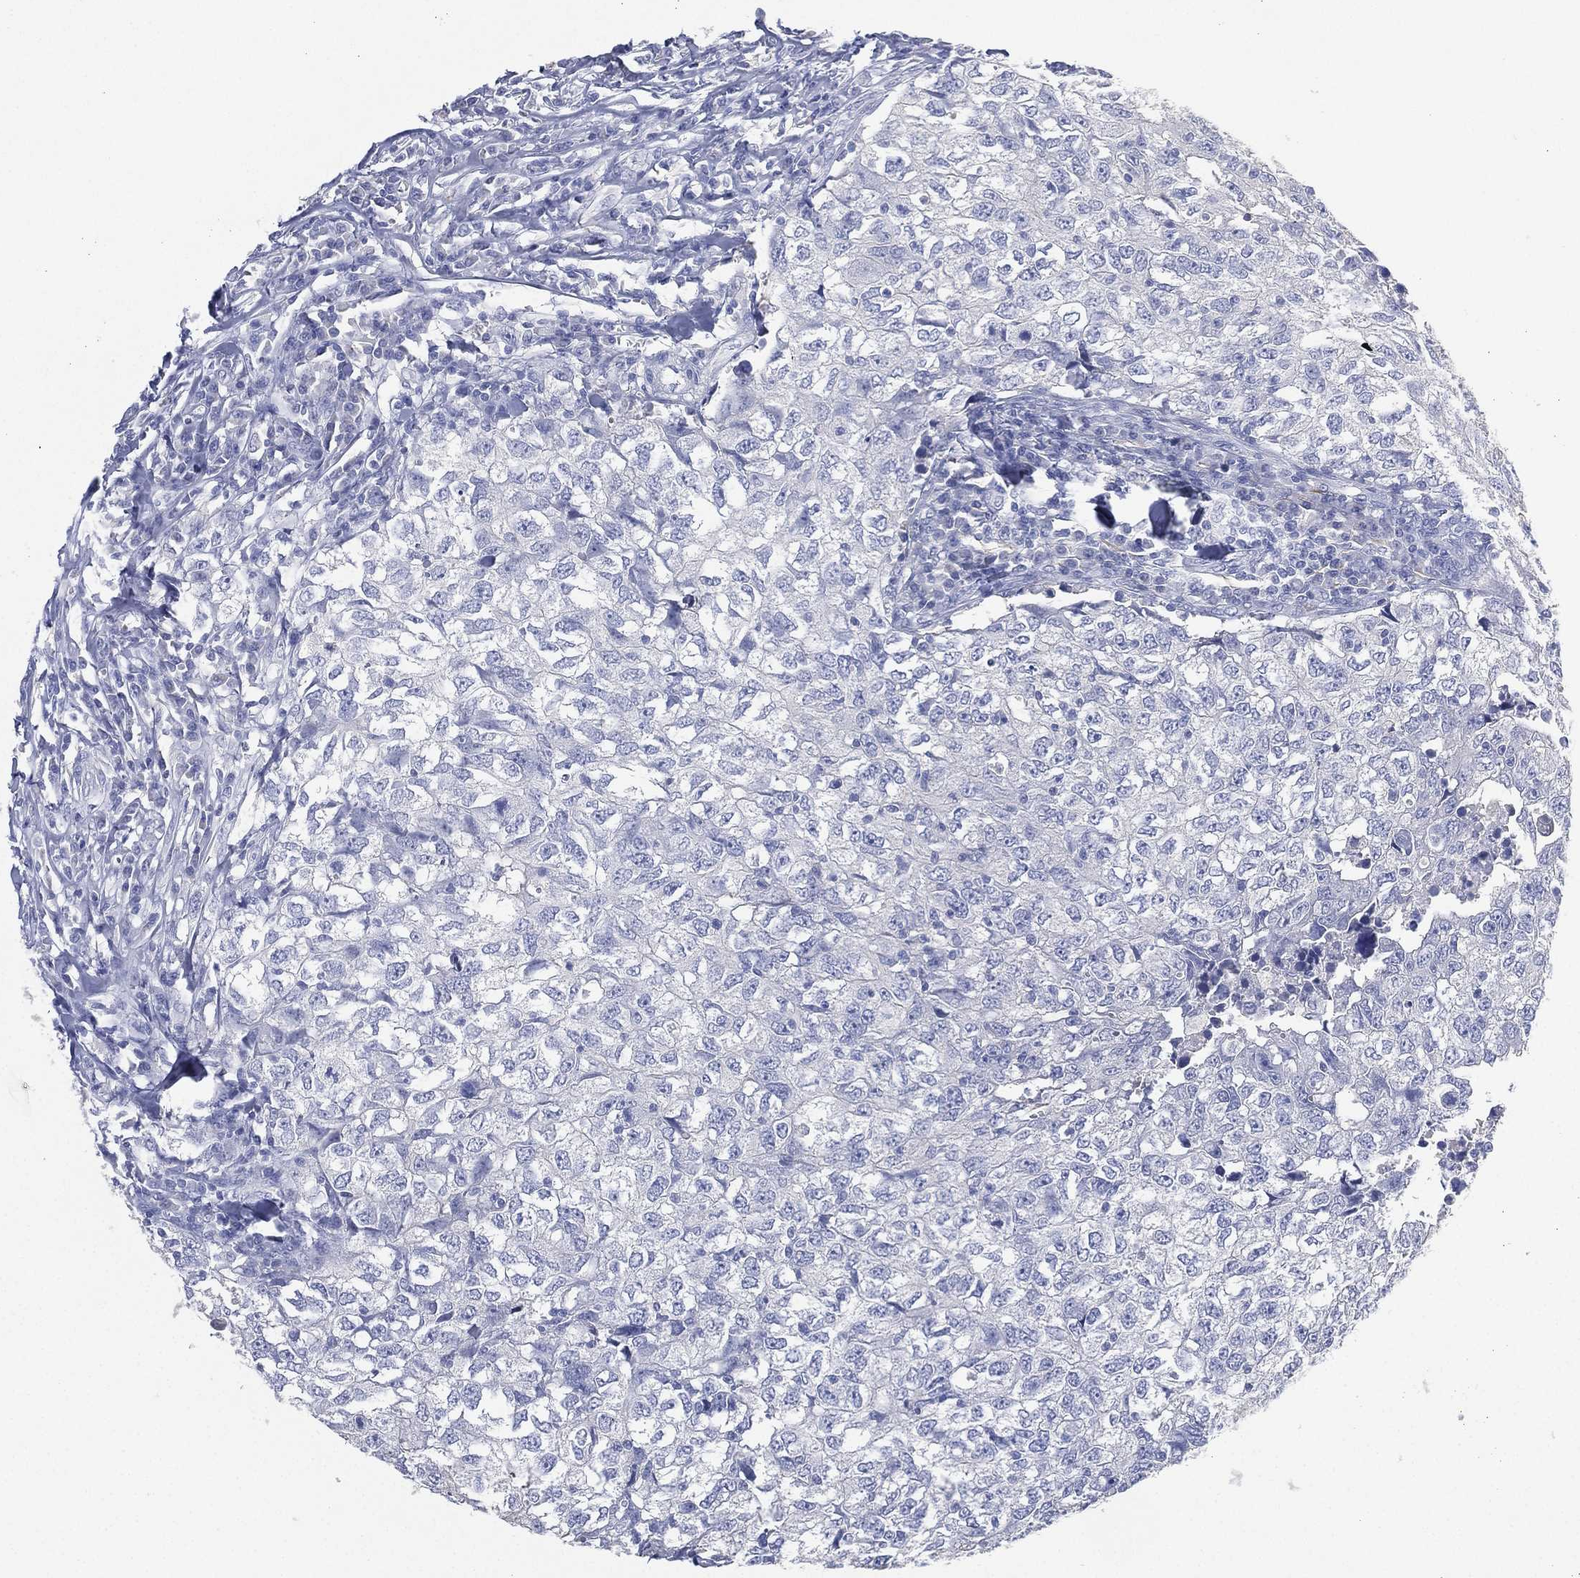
{"staining": {"intensity": "negative", "quantity": "none", "location": "none"}, "tissue": "breast cancer", "cell_type": "Tumor cells", "image_type": "cancer", "snomed": [{"axis": "morphology", "description": "Duct carcinoma"}, {"axis": "topography", "description": "Breast"}], "caption": "The micrograph demonstrates no significant staining in tumor cells of invasive ductal carcinoma (breast). The staining is performed using DAB brown chromogen with nuclei counter-stained in using hematoxylin.", "gene": "FMO1", "patient": {"sex": "female", "age": 30}}